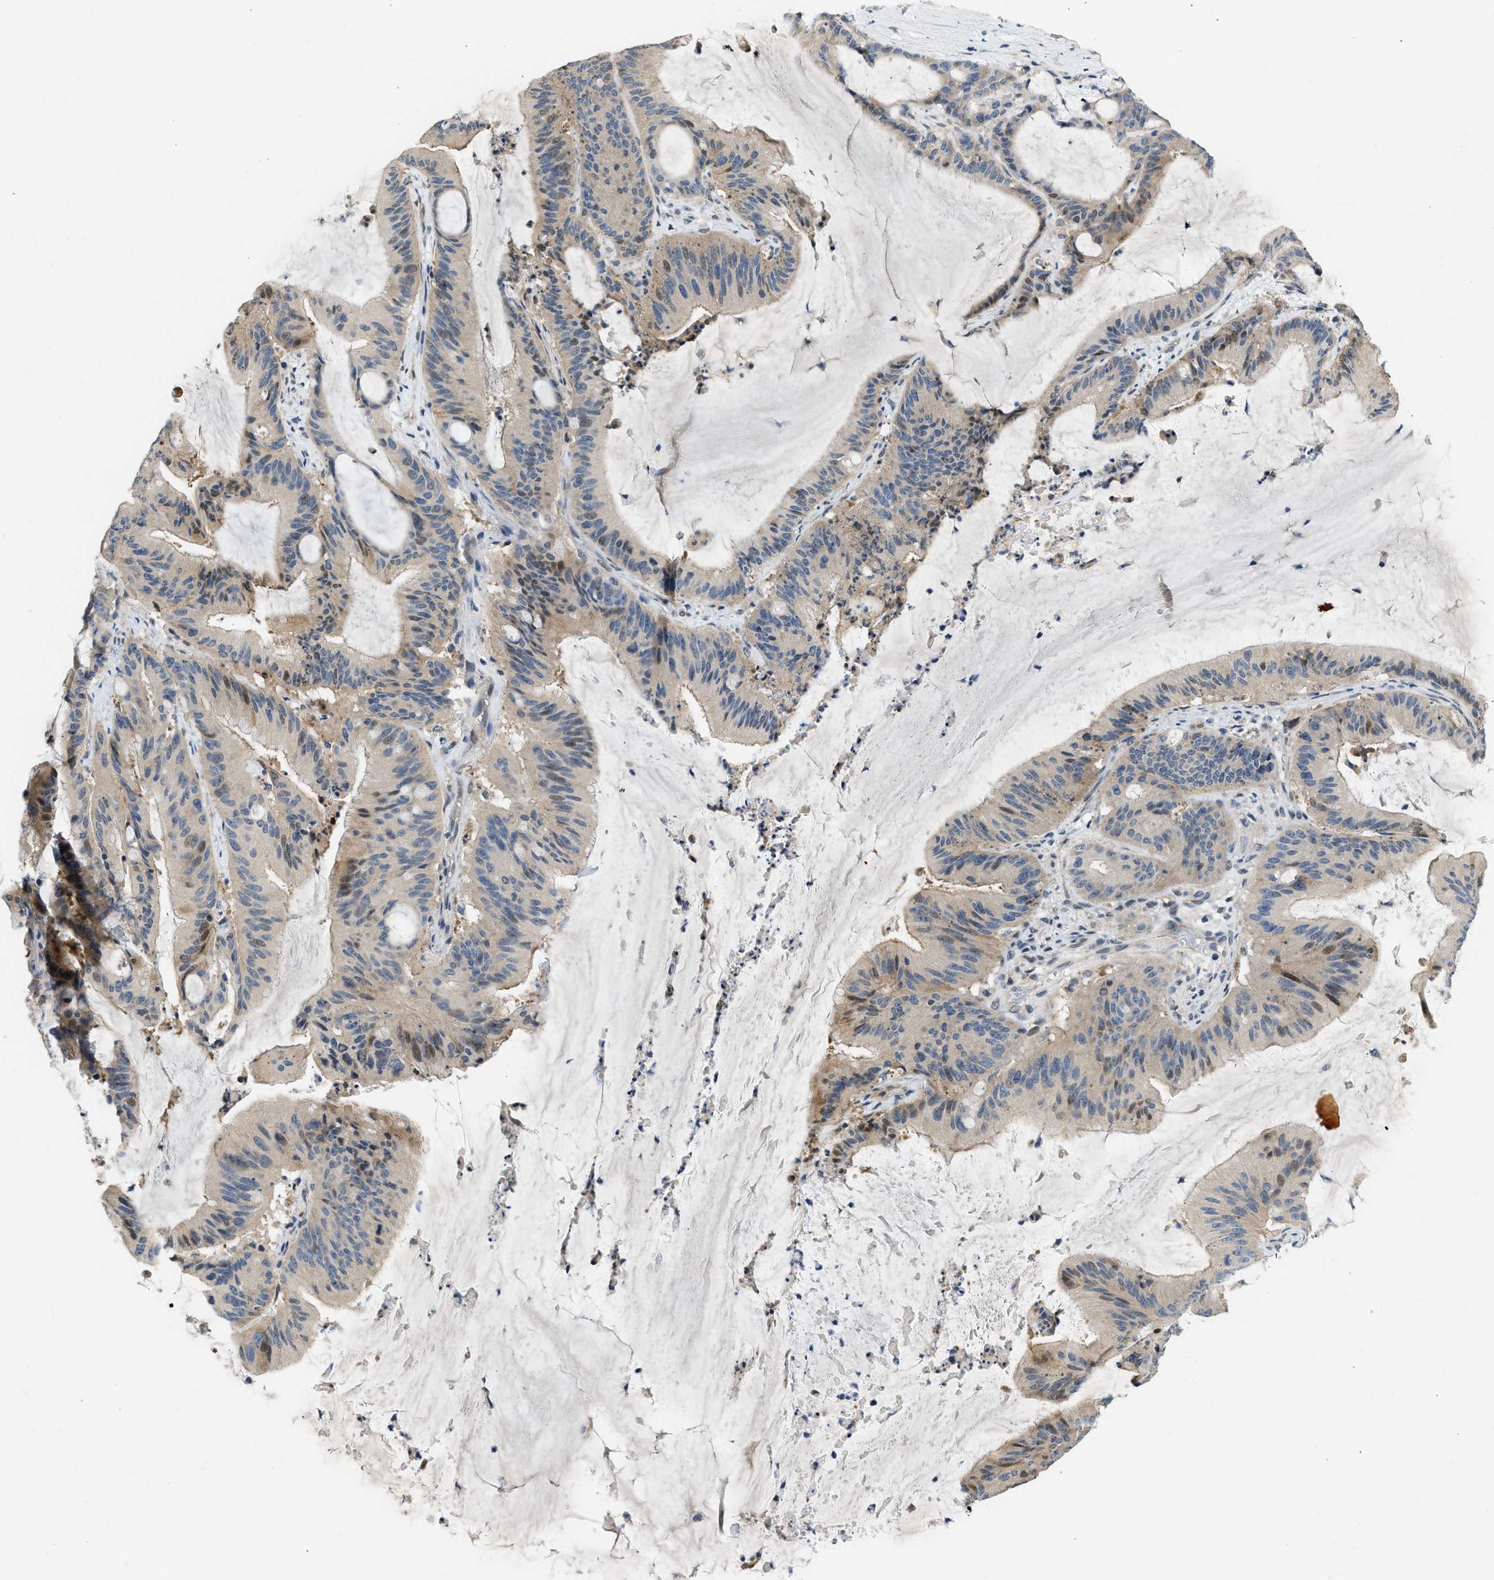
{"staining": {"intensity": "moderate", "quantity": "<25%", "location": "nuclear"}, "tissue": "liver cancer", "cell_type": "Tumor cells", "image_type": "cancer", "snomed": [{"axis": "morphology", "description": "Normal tissue, NOS"}, {"axis": "morphology", "description": "Cholangiocarcinoma"}, {"axis": "topography", "description": "Liver"}, {"axis": "topography", "description": "Peripheral nerve tissue"}], "caption": "Approximately <25% of tumor cells in human cholangiocarcinoma (liver) reveal moderate nuclear protein staining as visualized by brown immunohistochemical staining.", "gene": "OLIG3", "patient": {"sex": "female", "age": 73}}